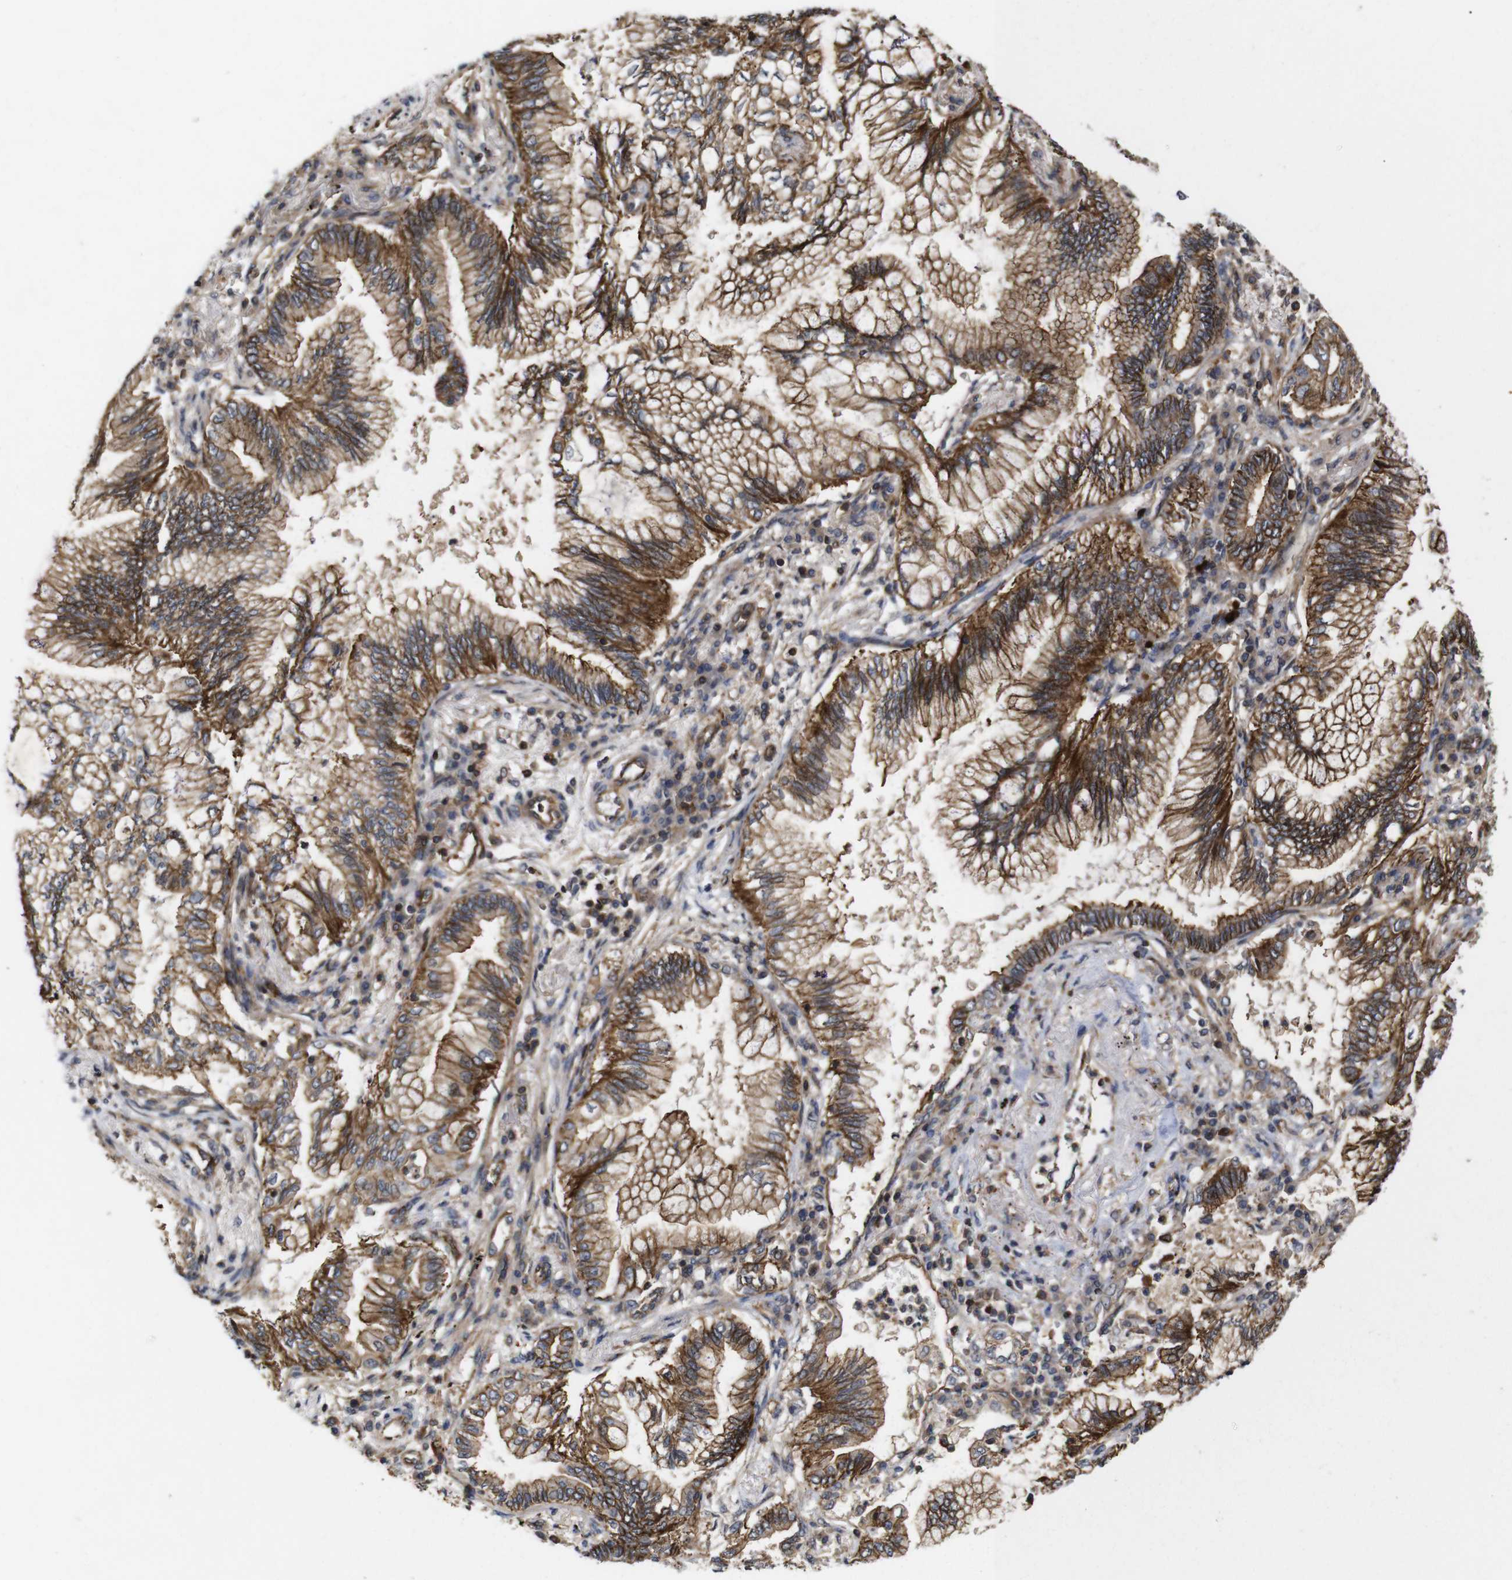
{"staining": {"intensity": "moderate", "quantity": ">75%", "location": "cytoplasmic/membranous"}, "tissue": "lung cancer", "cell_type": "Tumor cells", "image_type": "cancer", "snomed": [{"axis": "morphology", "description": "Normal tissue, NOS"}, {"axis": "morphology", "description": "Adenocarcinoma, NOS"}, {"axis": "topography", "description": "Bronchus"}, {"axis": "topography", "description": "Lung"}], "caption": "Protein expression analysis of lung cancer displays moderate cytoplasmic/membranous positivity in about >75% of tumor cells. (Stains: DAB in brown, nuclei in blue, Microscopy: brightfield microscopy at high magnification).", "gene": "NANOS1", "patient": {"sex": "female", "age": 70}}